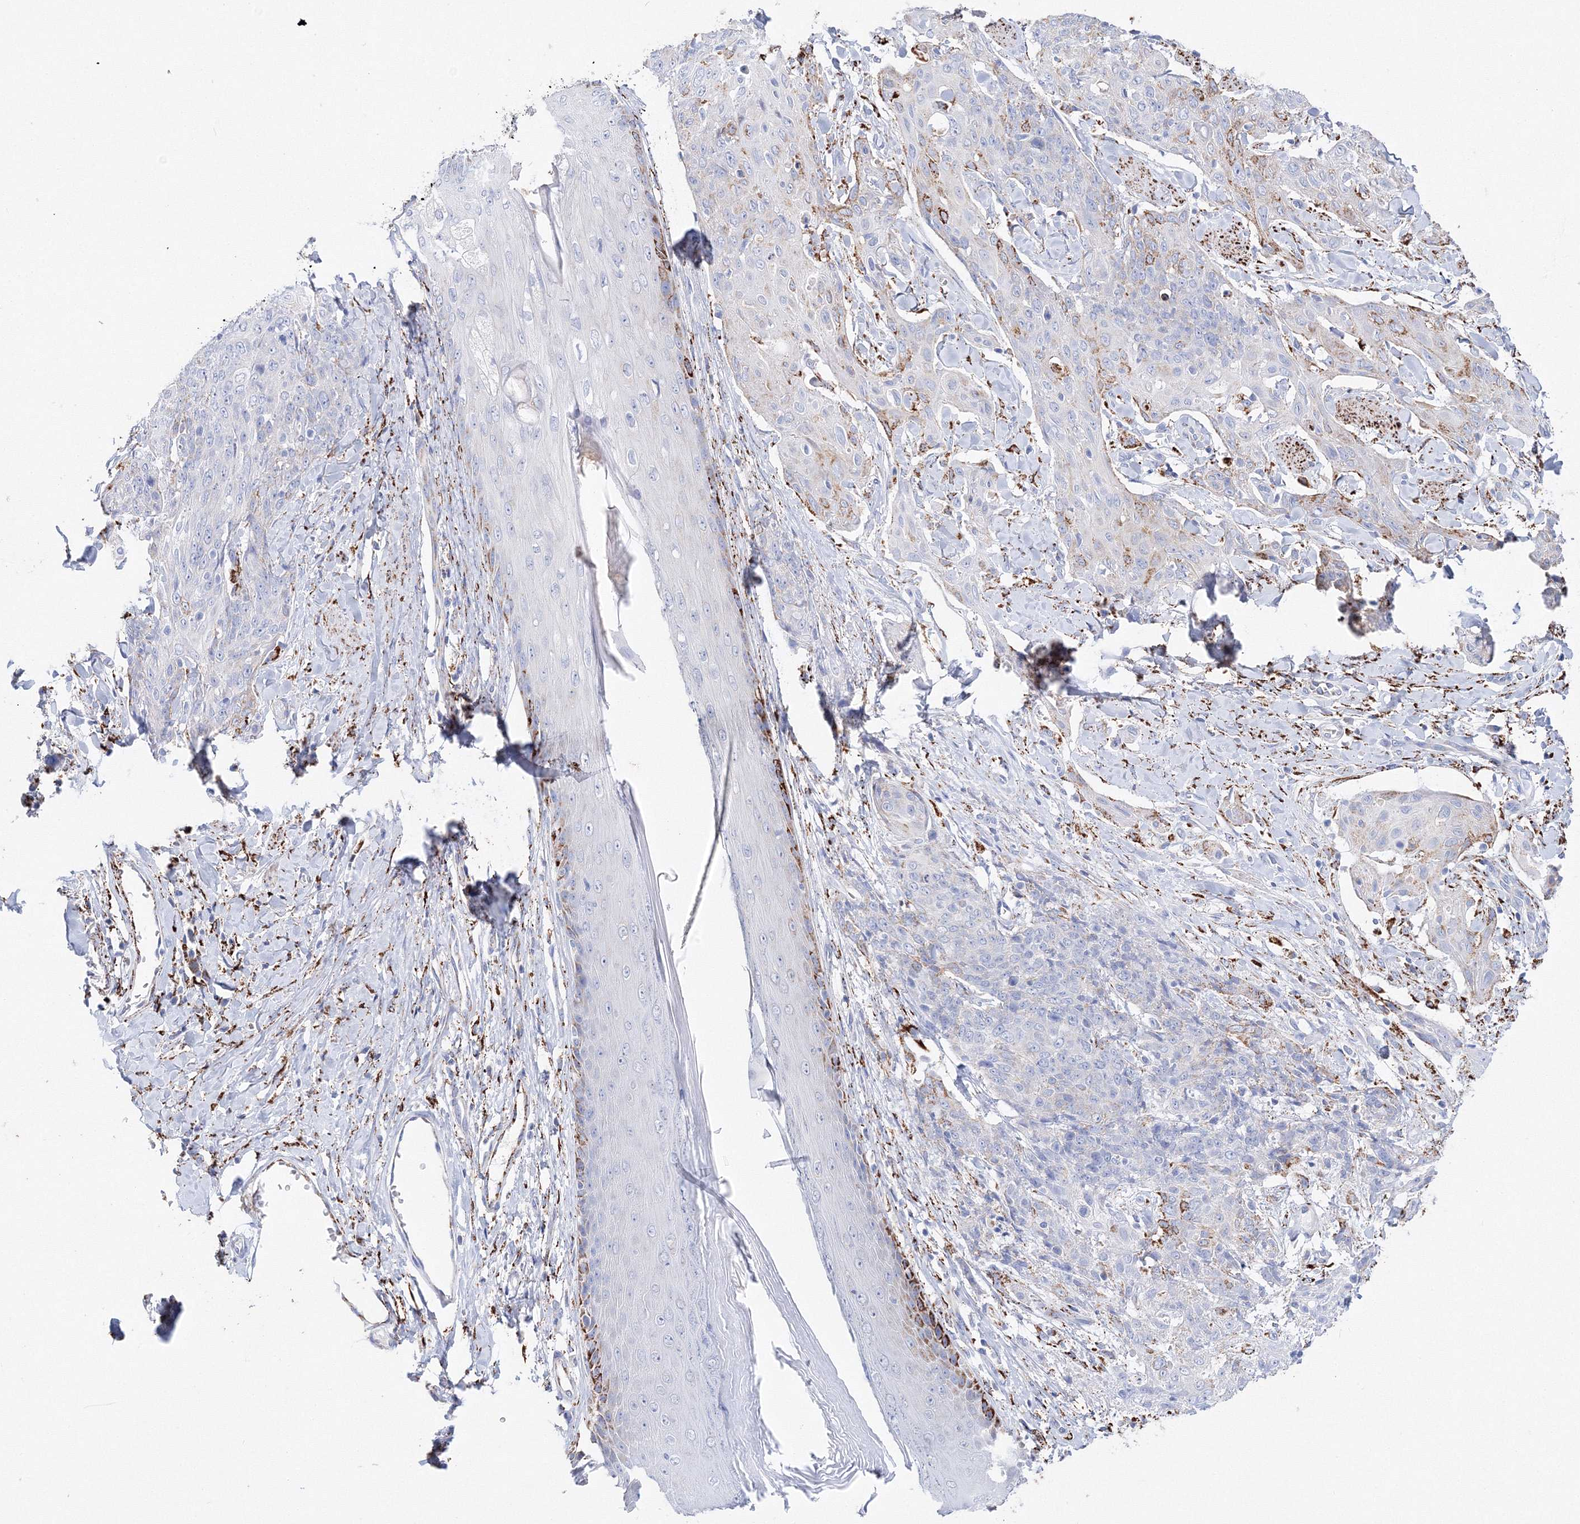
{"staining": {"intensity": "weak", "quantity": "<25%", "location": "cytoplasmic/membranous"}, "tissue": "skin cancer", "cell_type": "Tumor cells", "image_type": "cancer", "snomed": [{"axis": "morphology", "description": "Squamous cell carcinoma, NOS"}, {"axis": "topography", "description": "Skin"}, {"axis": "topography", "description": "Vulva"}], "caption": "Skin cancer (squamous cell carcinoma) was stained to show a protein in brown. There is no significant expression in tumor cells.", "gene": "MERTK", "patient": {"sex": "female", "age": 85}}